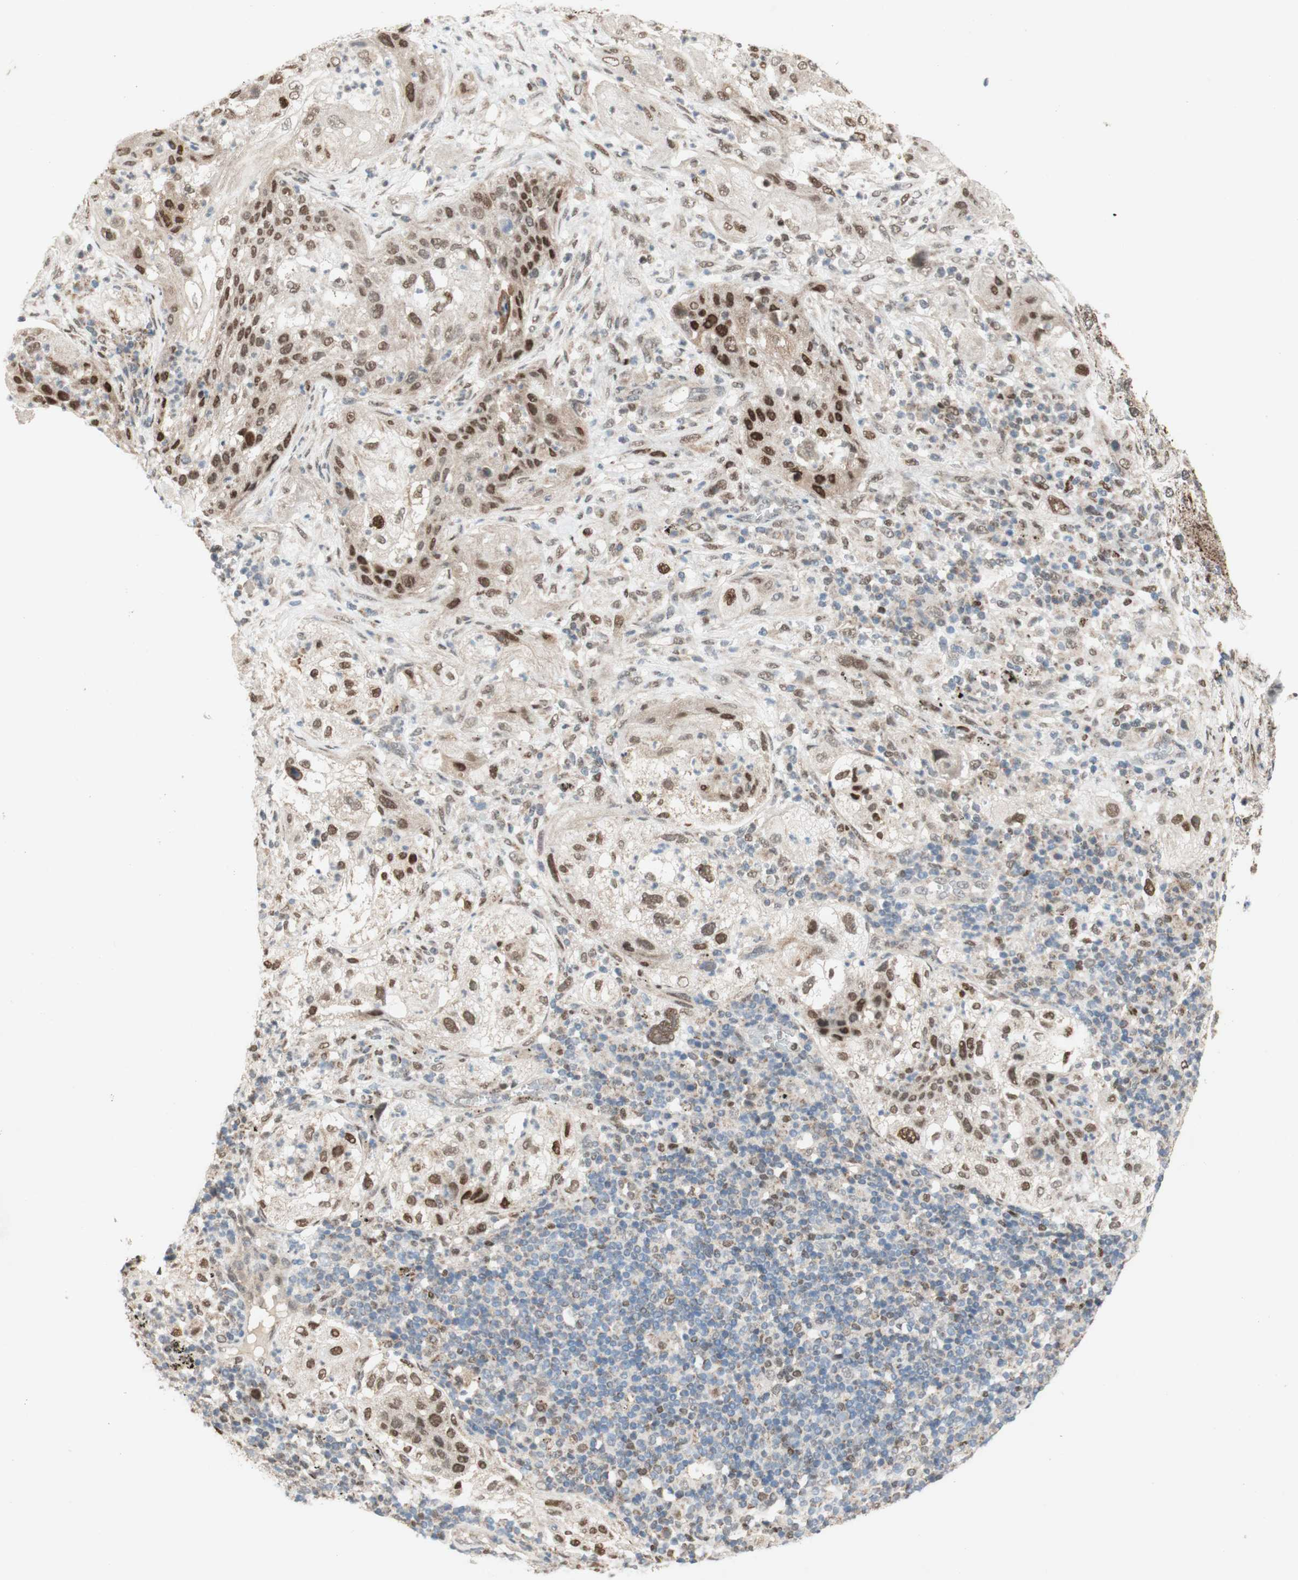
{"staining": {"intensity": "strong", "quantity": "<25%", "location": "nuclear"}, "tissue": "lung cancer", "cell_type": "Tumor cells", "image_type": "cancer", "snomed": [{"axis": "morphology", "description": "Inflammation, NOS"}, {"axis": "morphology", "description": "Squamous cell carcinoma, NOS"}, {"axis": "topography", "description": "Lymph node"}, {"axis": "topography", "description": "Soft tissue"}, {"axis": "topography", "description": "Lung"}], "caption": "Lung cancer stained for a protein reveals strong nuclear positivity in tumor cells.", "gene": "DNMT3A", "patient": {"sex": "male", "age": 66}}